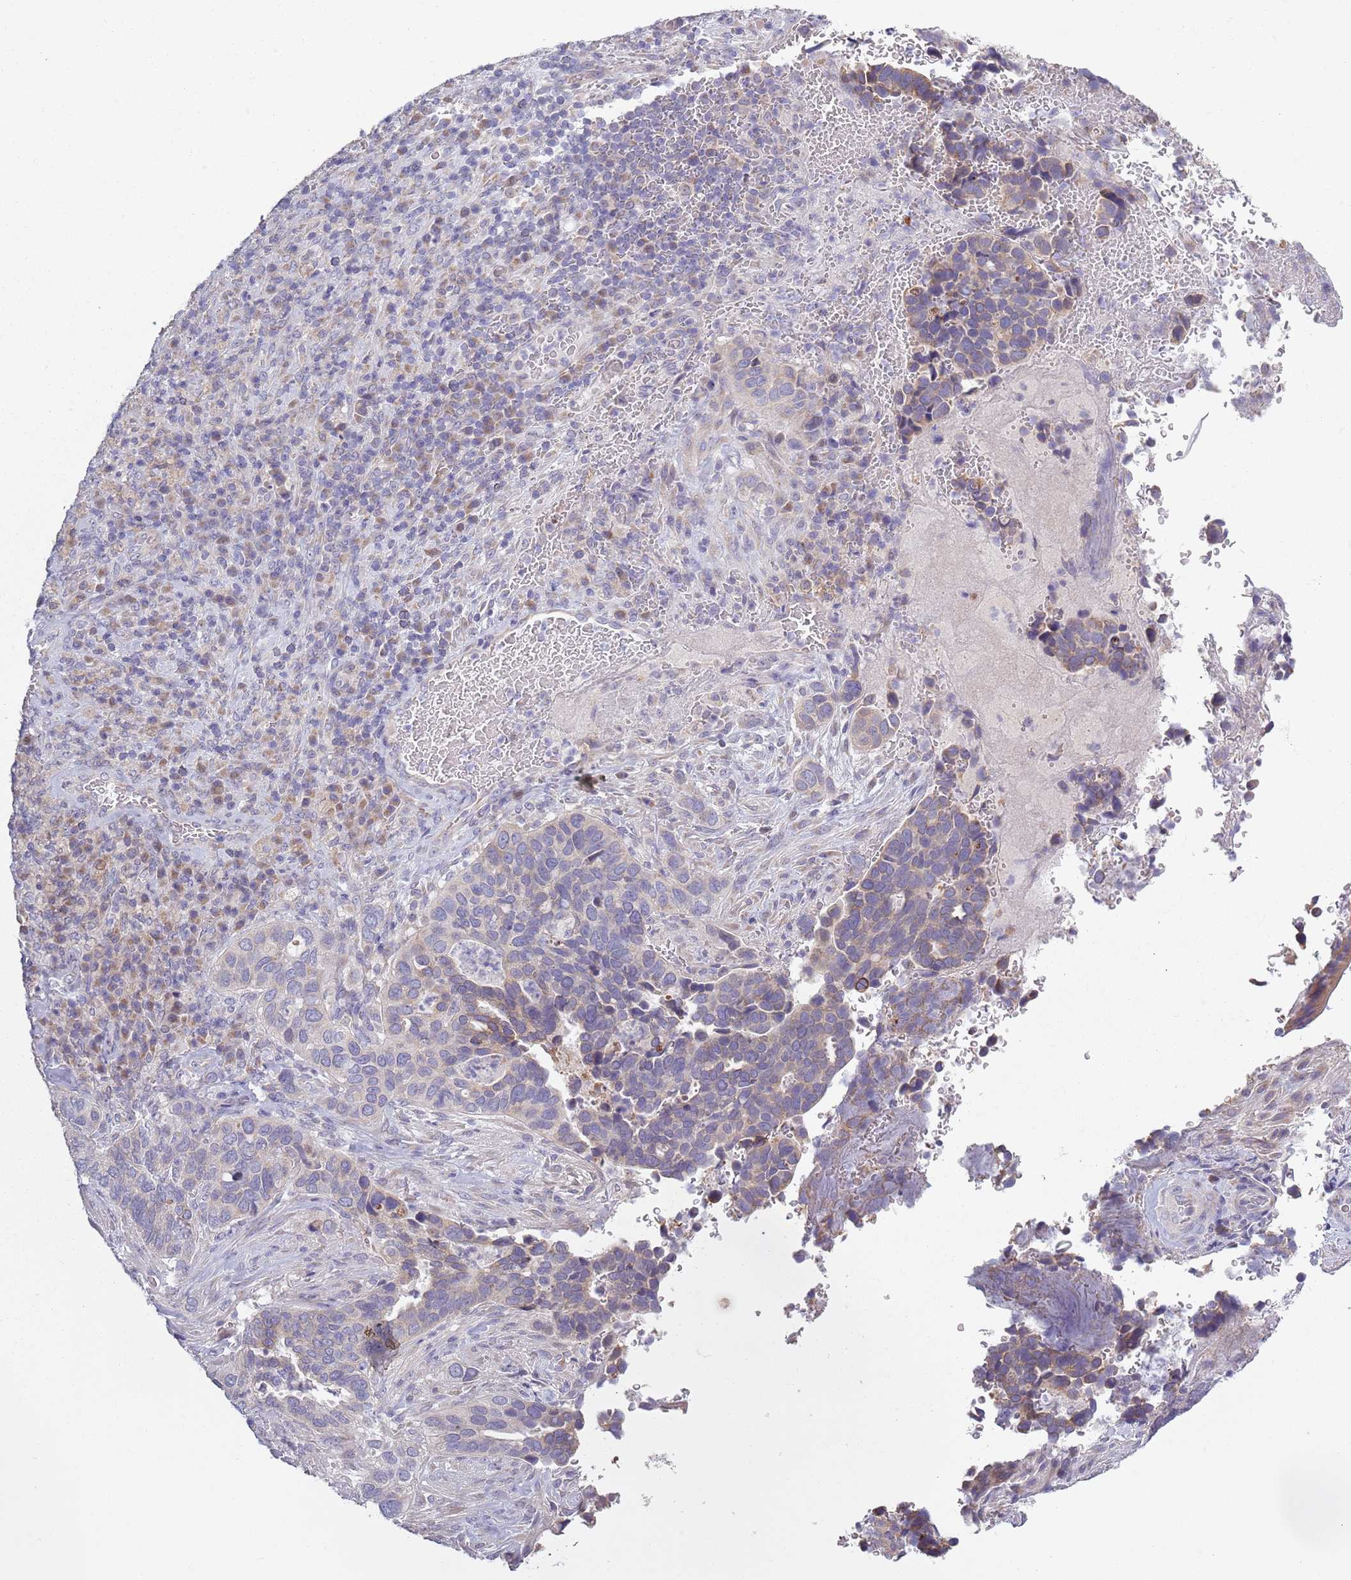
{"staining": {"intensity": "weak", "quantity": "25%-75%", "location": "cytoplasmic/membranous"}, "tissue": "cervical cancer", "cell_type": "Tumor cells", "image_type": "cancer", "snomed": [{"axis": "morphology", "description": "Squamous cell carcinoma, NOS"}, {"axis": "topography", "description": "Cervix"}], "caption": "Human cervical cancer (squamous cell carcinoma) stained with a brown dye demonstrates weak cytoplasmic/membranous positive staining in approximately 25%-75% of tumor cells.", "gene": "COQ5", "patient": {"sex": "female", "age": 38}}